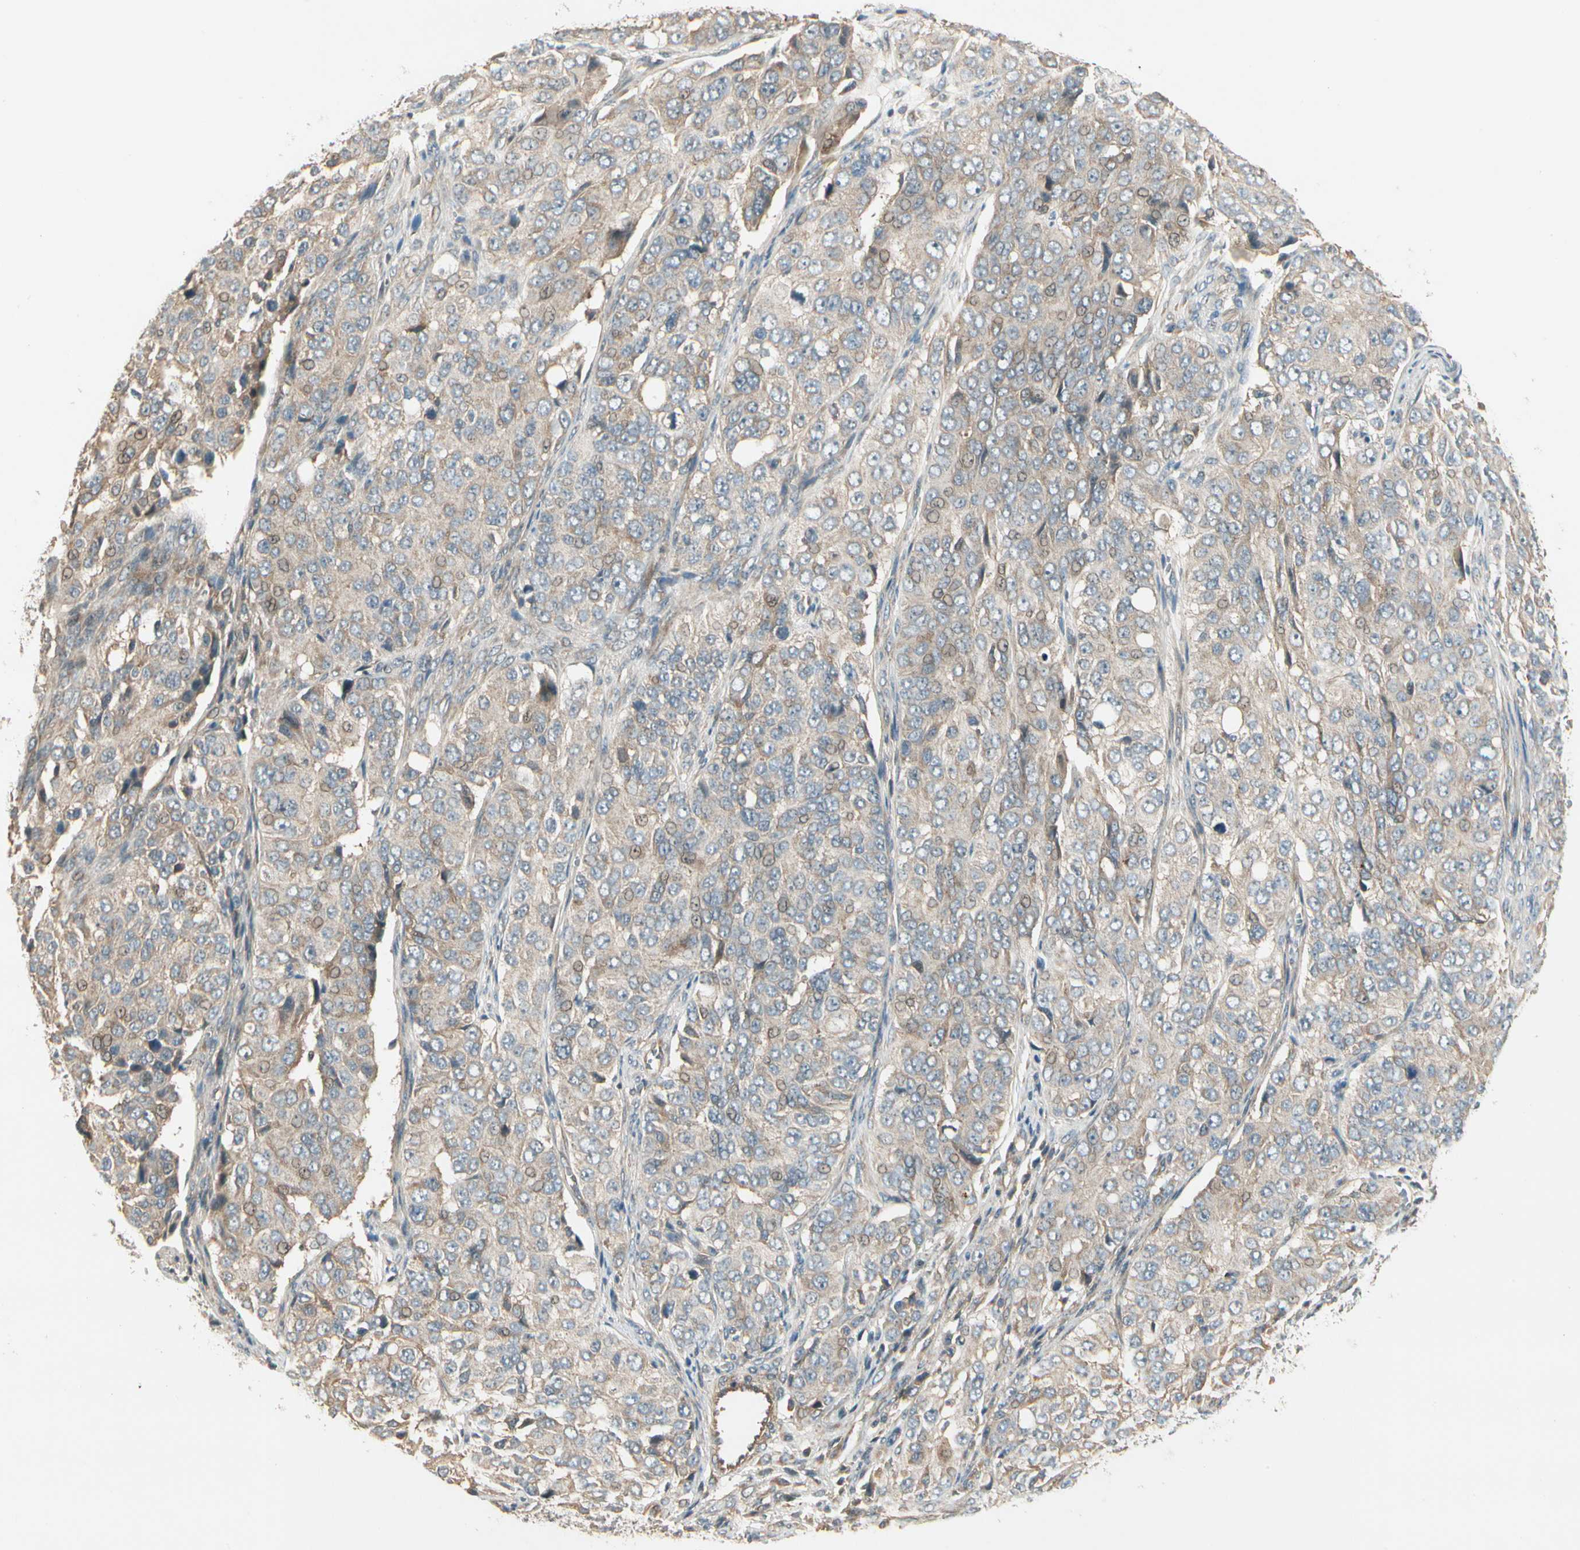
{"staining": {"intensity": "weak", "quantity": ">75%", "location": "cytoplasmic/membranous"}, "tissue": "ovarian cancer", "cell_type": "Tumor cells", "image_type": "cancer", "snomed": [{"axis": "morphology", "description": "Carcinoma, endometroid"}, {"axis": "topography", "description": "Ovary"}], "caption": "Ovarian cancer was stained to show a protein in brown. There is low levels of weak cytoplasmic/membranous expression in about >75% of tumor cells. (Brightfield microscopy of DAB IHC at high magnification).", "gene": "ACVR1", "patient": {"sex": "female", "age": 51}}